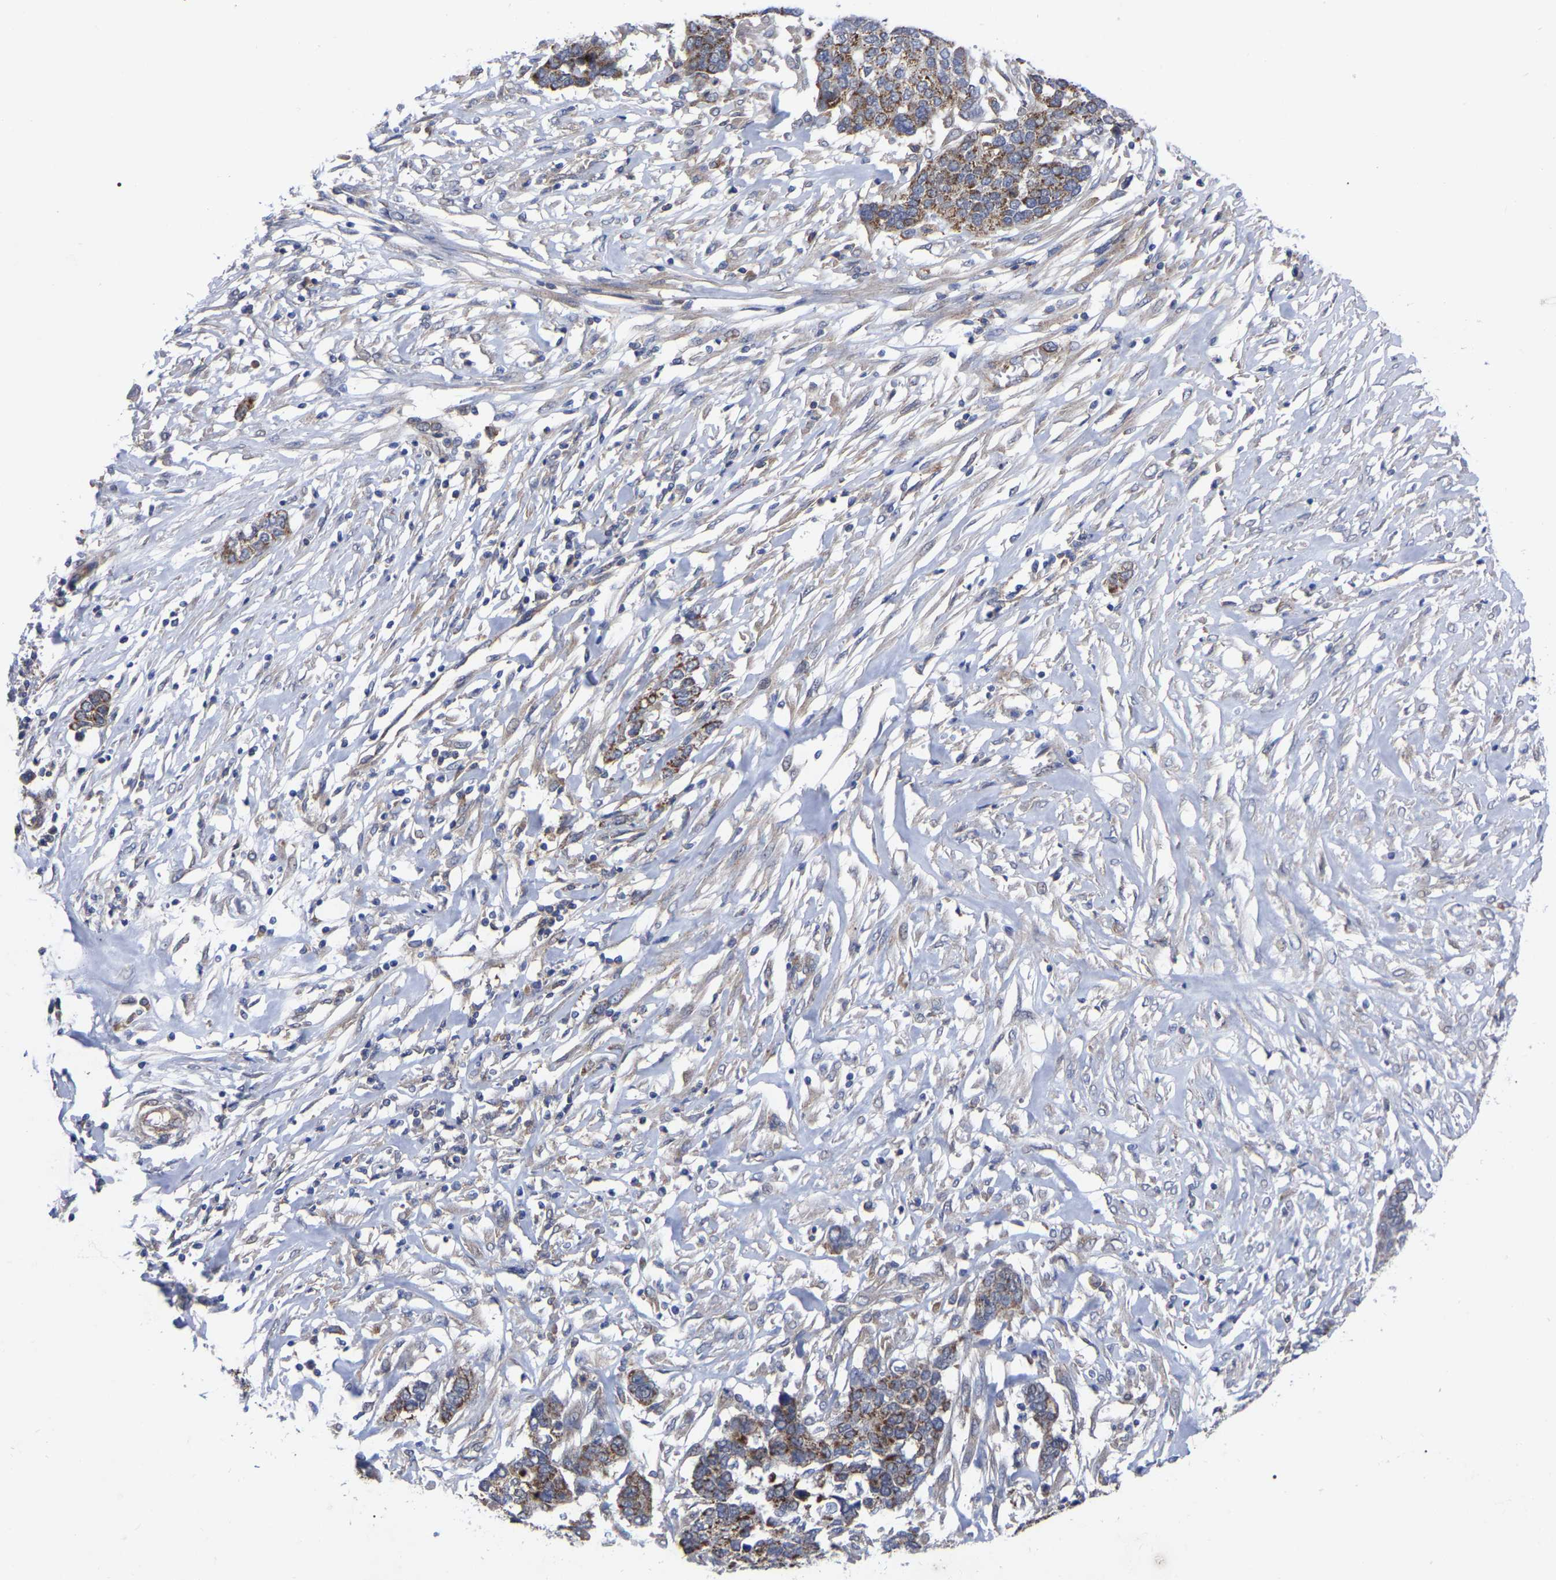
{"staining": {"intensity": "moderate", "quantity": "25%-75%", "location": "cytoplasmic/membranous"}, "tissue": "ovarian cancer", "cell_type": "Tumor cells", "image_type": "cancer", "snomed": [{"axis": "morphology", "description": "Cystadenocarcinoma, serous, NOS"}, {"axis": "topography", "description": "Ovary"}], "caption": "Ovarian serous cystadenocarcinoma stained for a protein exhibits moderate cytoplasmic/membranous positivity in tumor cells.", "gene": "TCP1", "patient": {"sex": "female", "age": 44}}